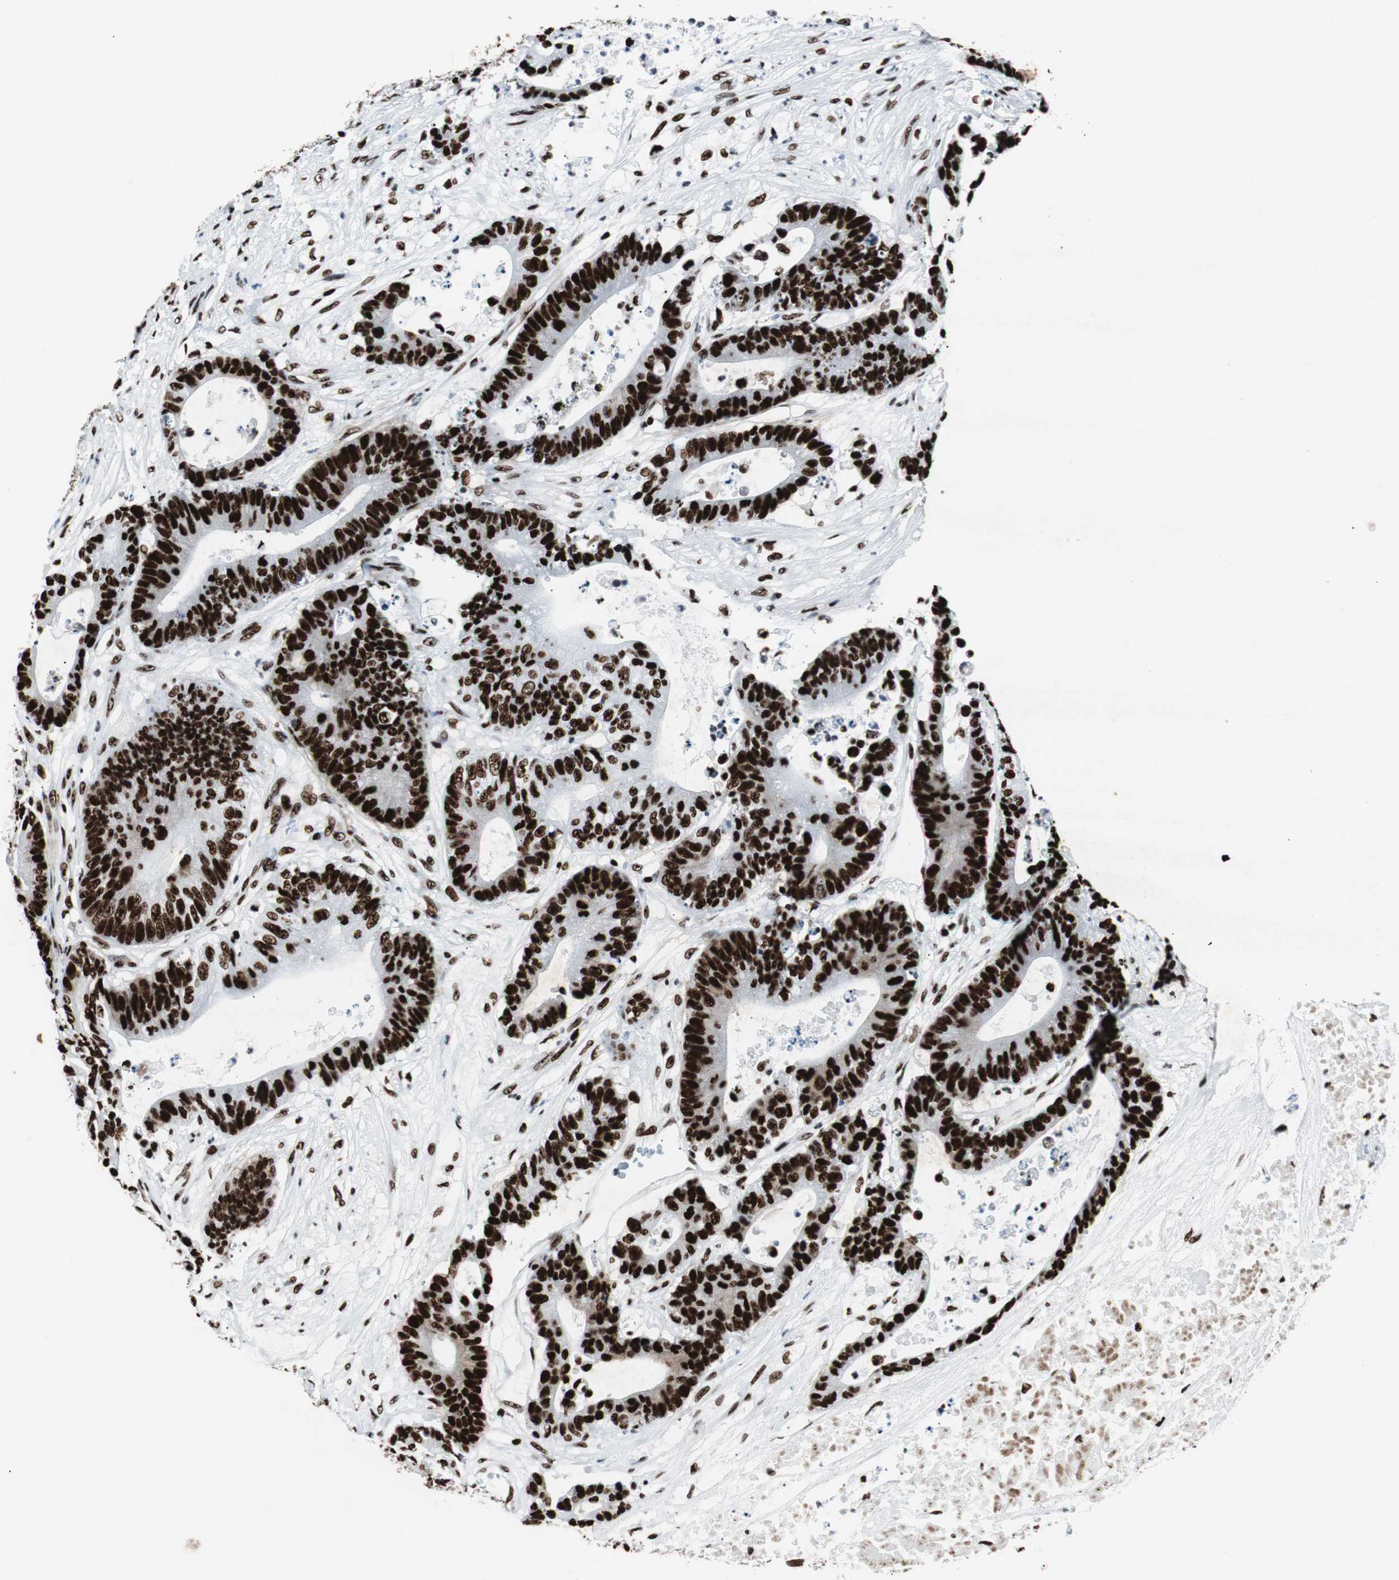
{"staining": {"intensity": "strong", "quantity": ">75%", "location": "nuclear"}, "tissue": "colorectal cancer", "cell_type": "Tumor cells", "image_type": "cancer", "snomed": [{"axis": "morphology", "description": "Adenocarcinoma, NOS"}, {"axis": "topography", "description": "Colon"}], "caption": "Protein staining of colorectal cancer (adenocarcinoma) tissue displays strong nuclear positivity in about >75% of tumor cells.", "gene": "NCL", "patient": {"sex": "female", "age": 84}}